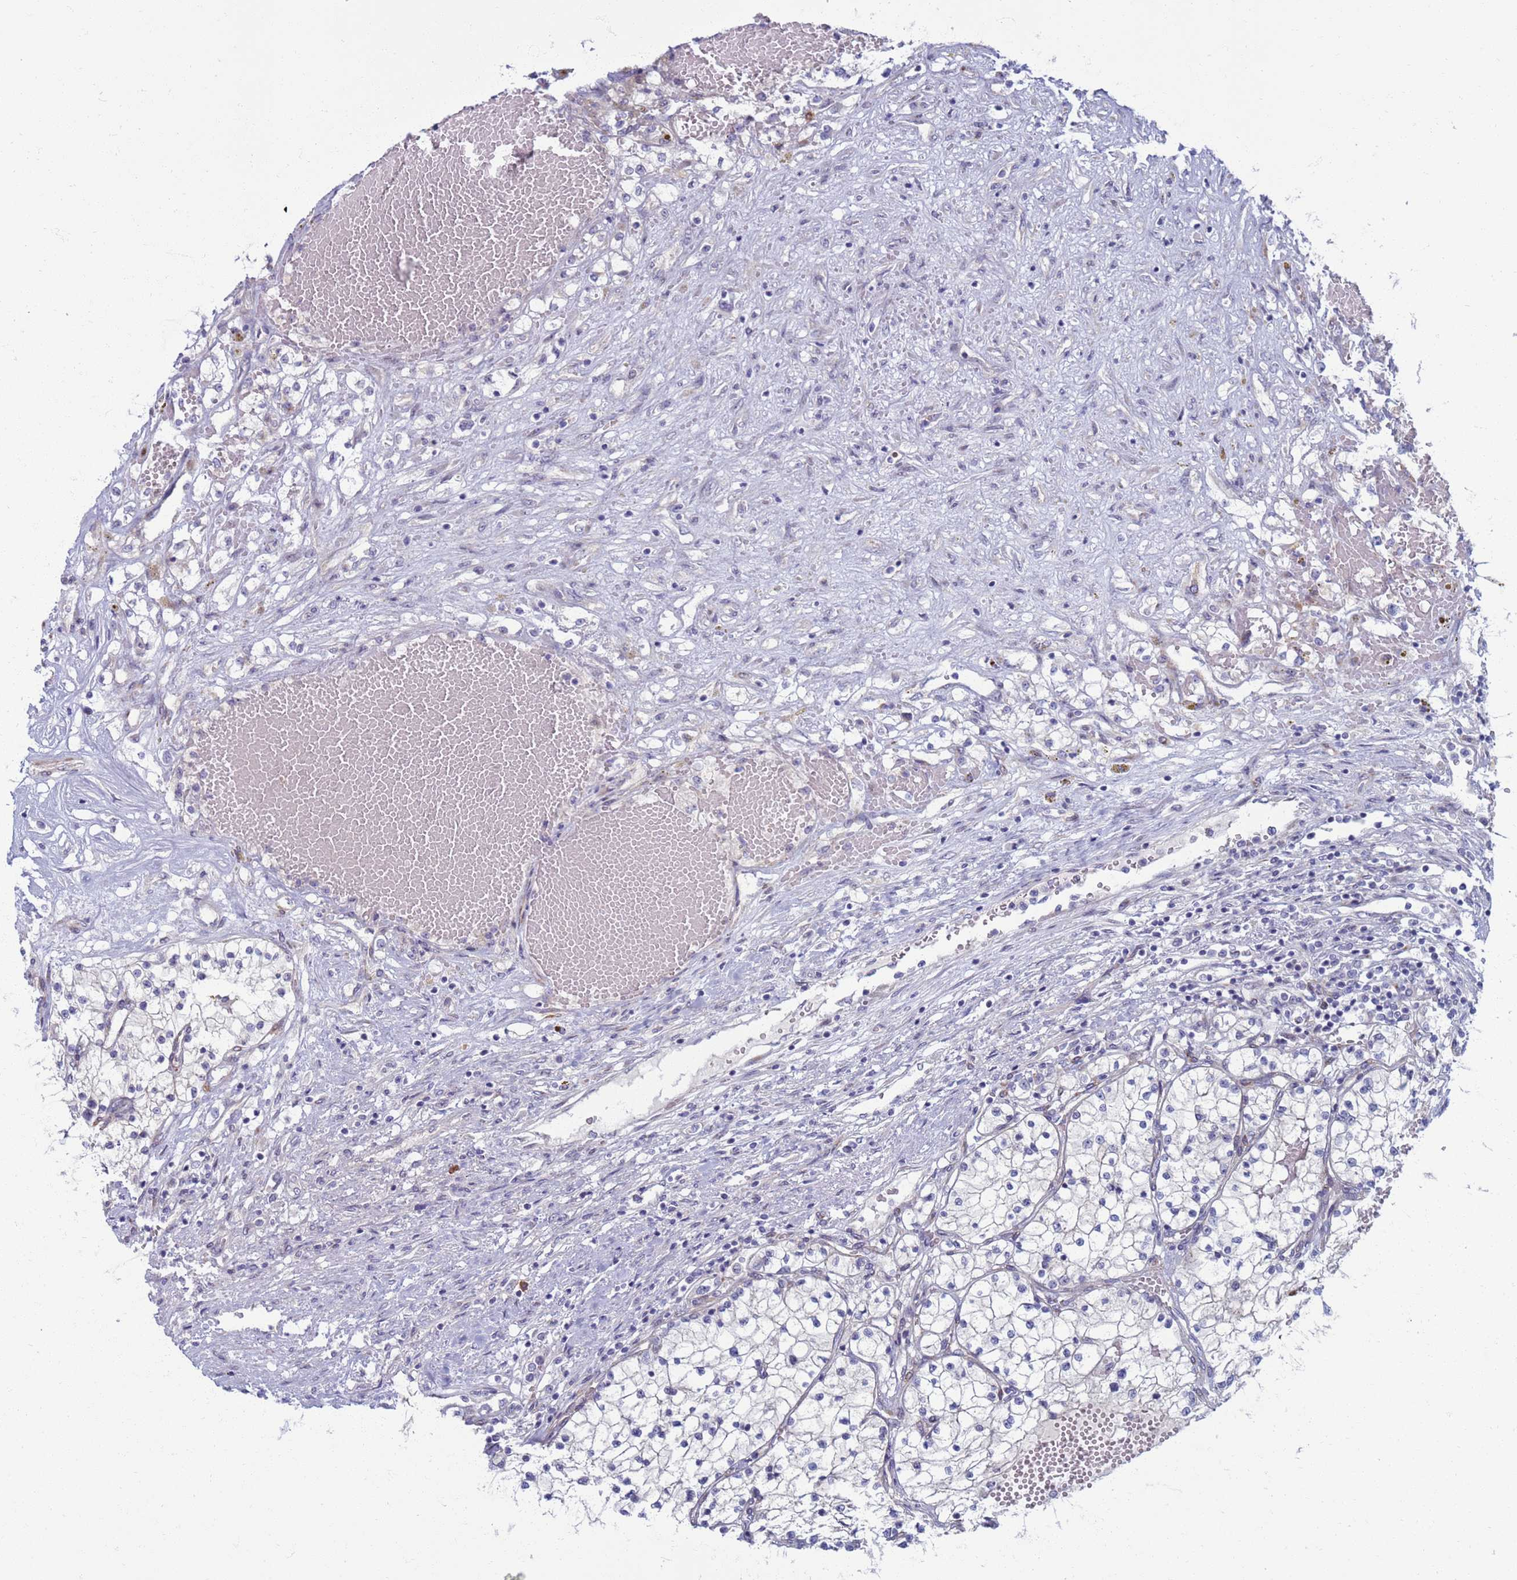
{"staining": {"intensity": "negative", "quantity": "none", "location": "none"}, "tissue": "renal cancer", "cell_type": "Tumor cells", "image_type": "cancer", "snomed": [{"axis": "morphology", "description": "Normal tissue, NOS"}, {"axis": "morphology", "description": "Adenocarcinoma, NOS"}, {"axis": "topography", "description": "Kidney"}], "caption": "IHC of renal adenocarcinoma demonstrates no expression in tumor cells. (DAB immunohistochemistry visualized using brightfield microscopy, high magnification).", "gene": "CLCA2", "patient": {"sex": "male", "age": 68}}